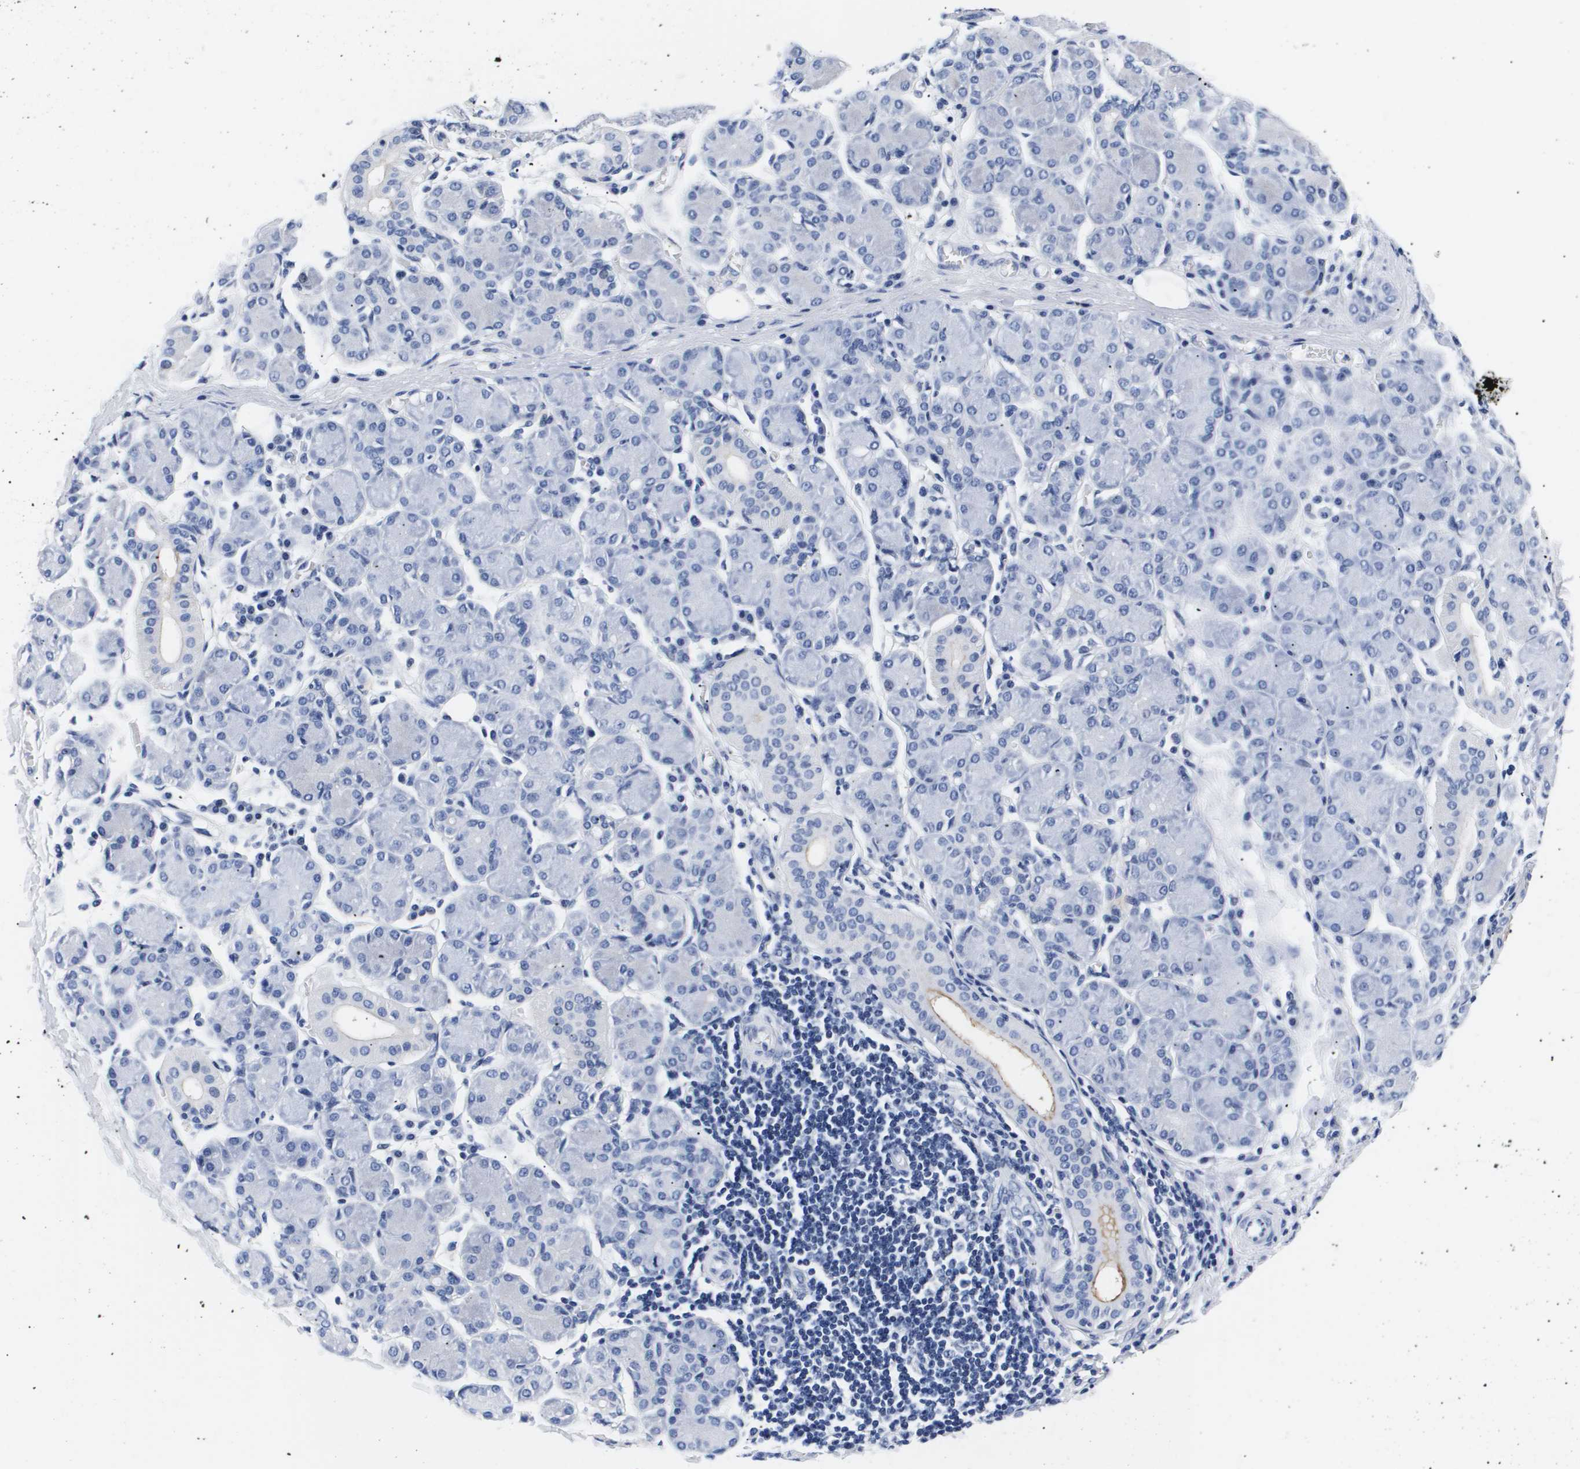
{"staining": {"intensity": "negative", "quantity": "none", "location": "none"}, "tissue": "salivary gland", "cell_type": "Glandular cells", "image_type": "normal", "snomed": [{"axis": "morphology", "description": "Normal tissue, NOS"}, {"axis": "morphology", "description": "Inflammation, NOS"}, {"axis": "topography", "description": "Lymph node"}, {"axis": "topography", "description": "Salivary gland"}], "caption": "Photomicrograph shows no protein expression in glandular cells of unremarkable salivary gland.", "gene": "ATP6V0A4", "patient": {"sex": "male", "age": 3}}